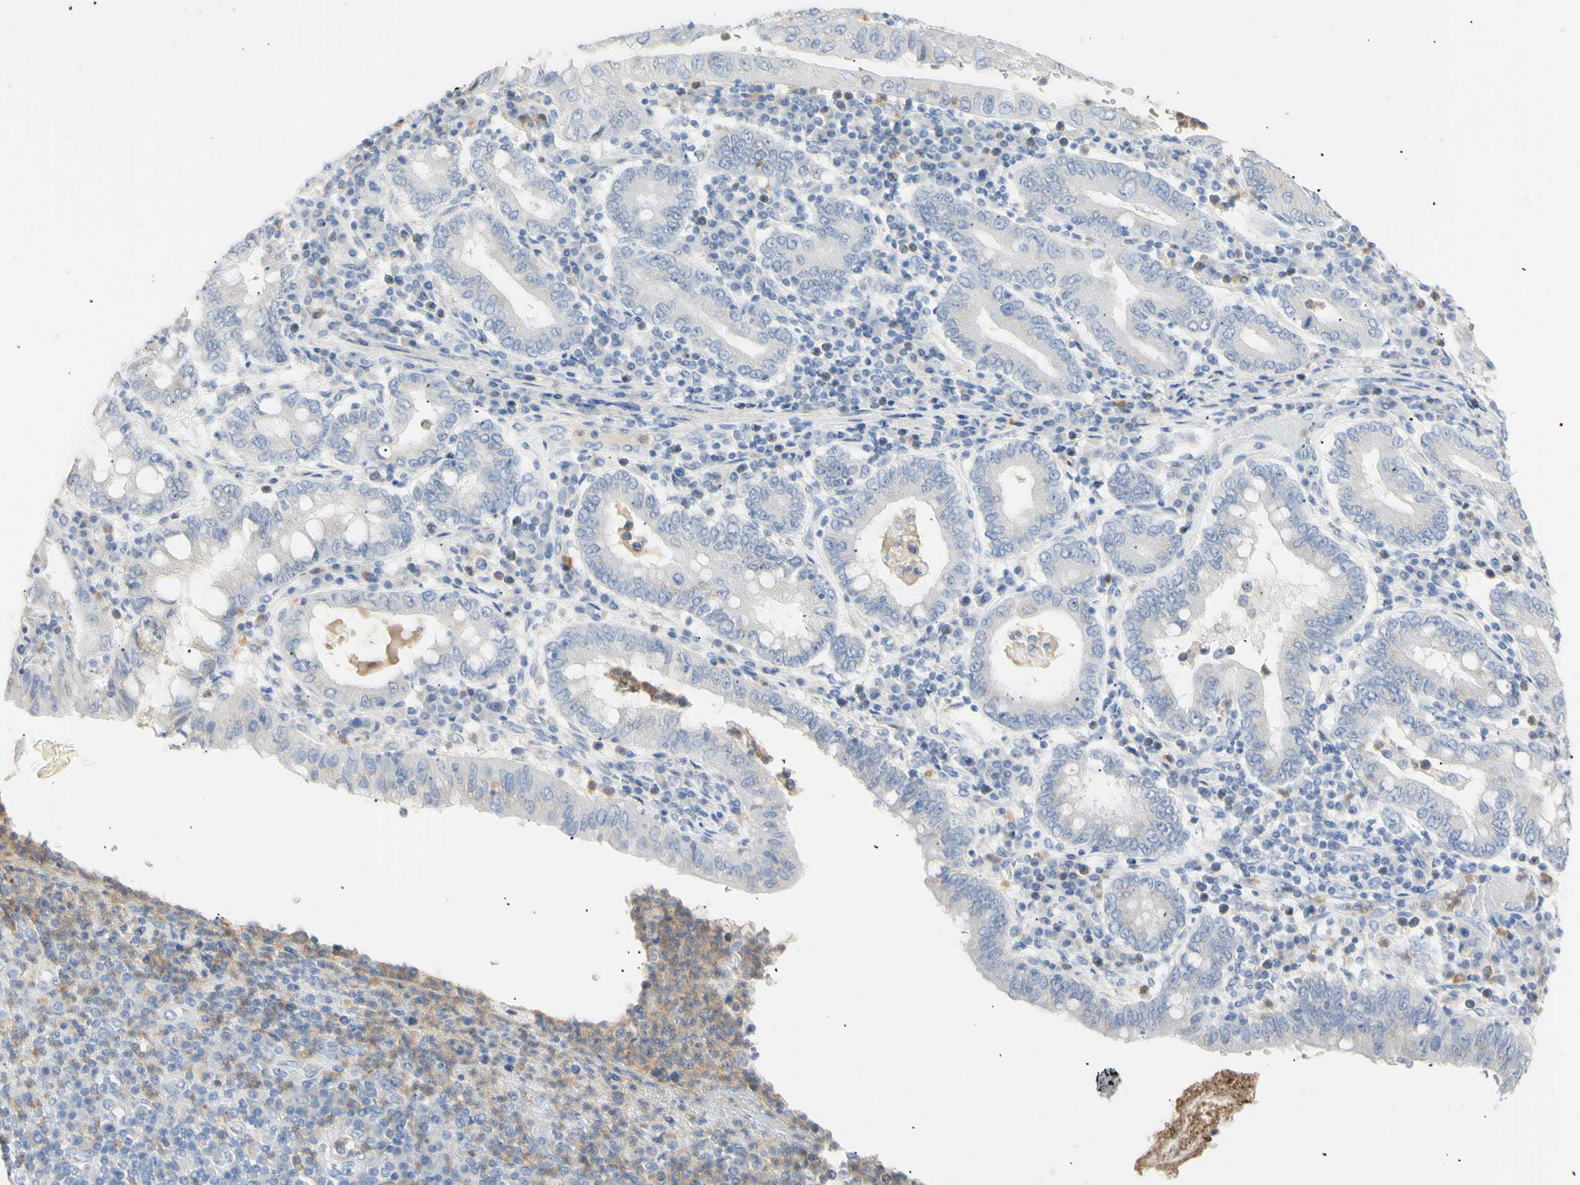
{"staining": {"intensity": "weak", "quantity": "<25%", "location": "cytoplasmic/membranous"}, "tissue": "stomach cancer", "cell_type": "Tumor cells", "image_type": "cancer", "snomed": [{"axis": "morphology", "description": "Normal tissue, NOS"}, {"axis": "morphology", "description": "Adenocarcinoma, NOS"}, {"axis": "topography", "description": "Esophagus"}, {"axis": "topography", "description": "Stomach, upper"}, {"axis": "topography", "description": "Peripheral nerve tissue"}], "caption": "High power microscopy histopathology image of an immunohistochemistry histopathology image of stomach cancer (adenocarcinoma), revealing no significant positivity in tumor cells.", "gene": "B4GALNT3", "patient": {"sex": "male", "age": 62}}